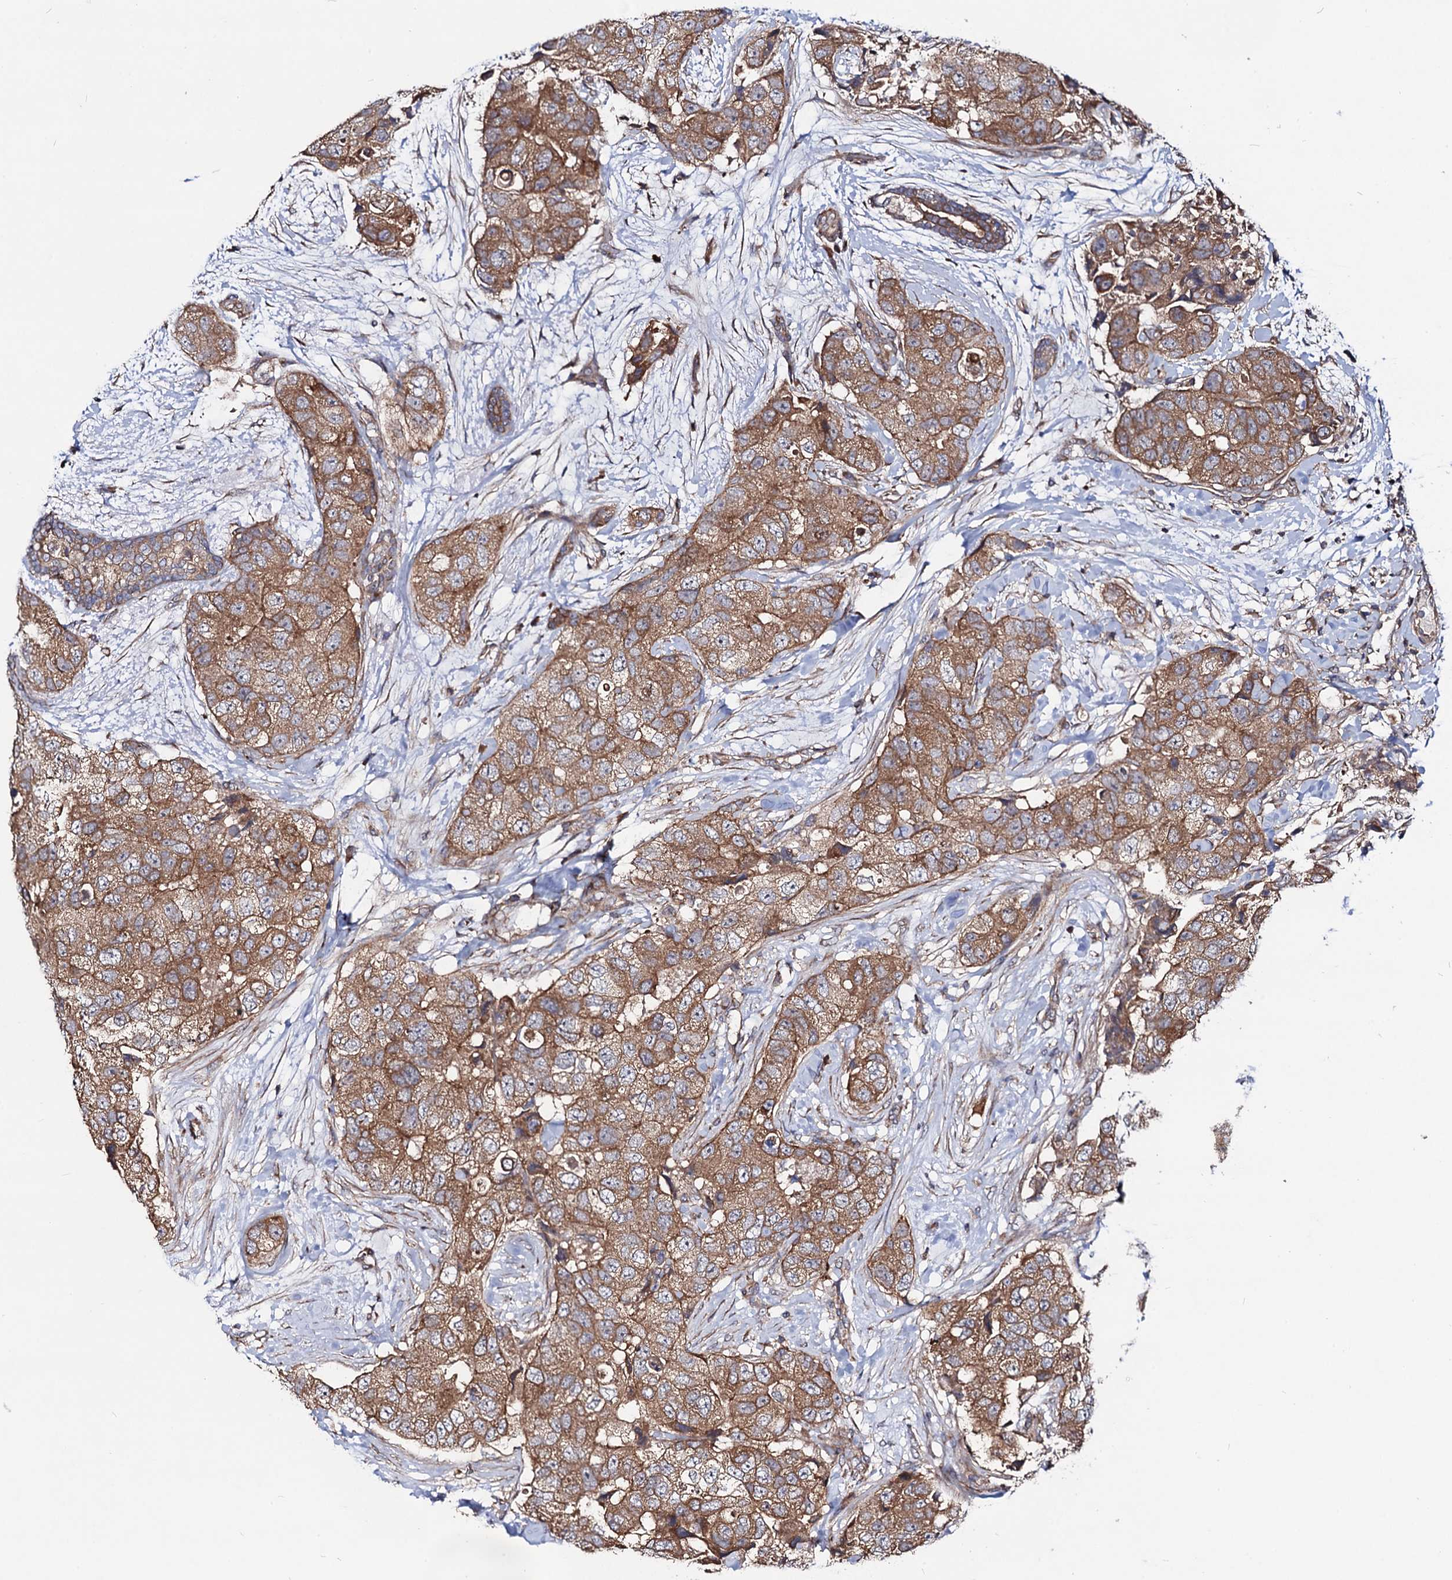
{"staining": {"intensity": "moderate", "quantity": ">75%", "location": "cytoplasmic/membranous"}, "tissue": "breast cancer", "cell_type": "Tumor cells", "image_type": "cancer", "snomed": [{"axis": "morphology", "description": "Duct carcinoma"}, {"axis": "topography", "description": "Breast"}], "caption": "Protein positivity by immunohistochemistry exhibits moderate cytoplasmic/membranous expression in about >75% of tumor cells in infiltrating ductal carcinoma (breast). (DAB IHC with brightfield microscopy, high magnification).", "gene": "DYDC1", "patient": {"sex": "female", "age": 62}}